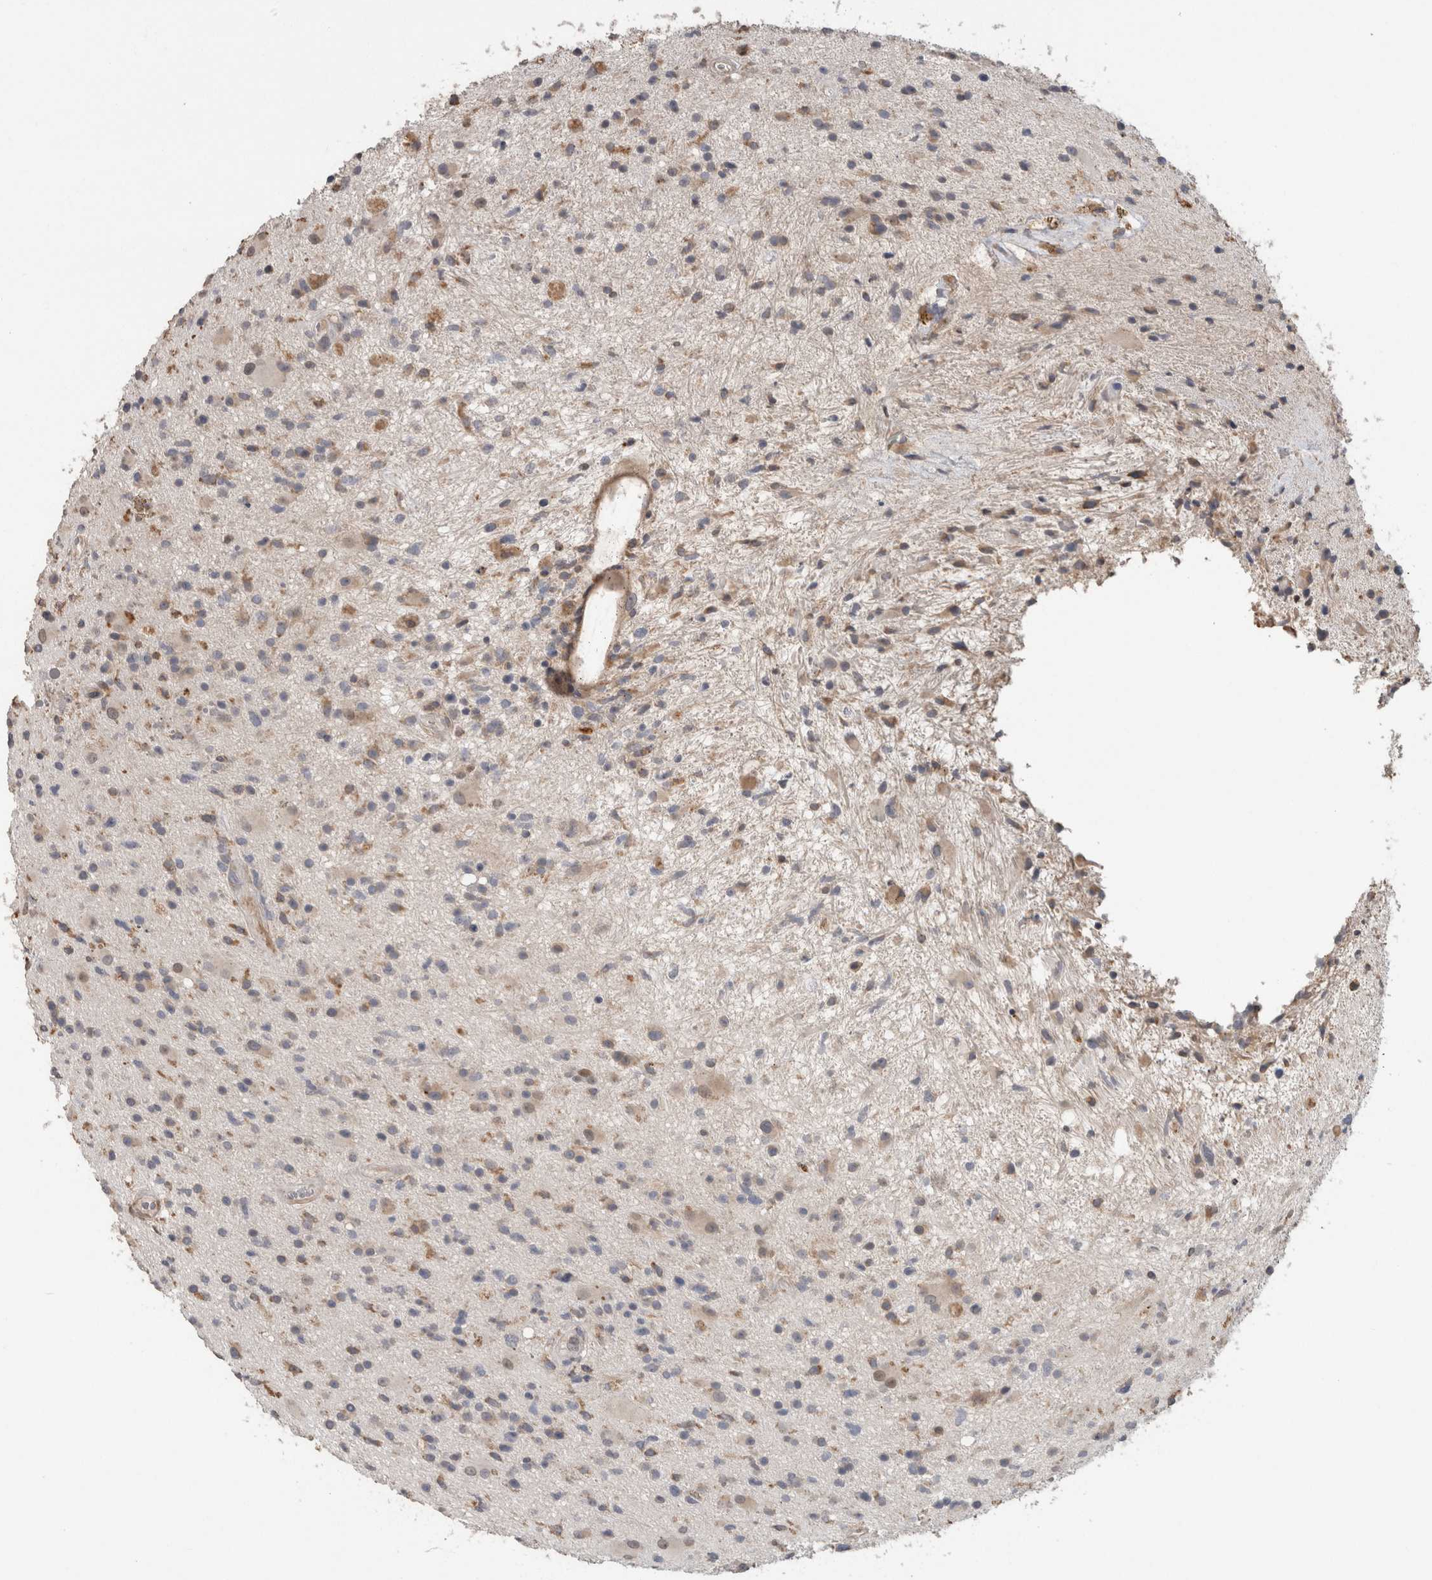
{"staining": {"intensity": "weak", "quantity": "<25%", "location": "cytoplasmic/membranous,nuclear"}, "tissue": "glioma", "cell_type": "Tumor cells", "image_type": "cancer", "snomed": [{"axis": "morphology", "description": "Glioma, malignant, High grade"}, {"axis": "topography", "description": "Brain"}], "caption": "High-grade glioma (malignant) stained for a protein using immunohistochemistry (IHC) reveals no staining tumor cells.", "gene": "ADGRL3", "patient": {"sex": "male", "age": 33}}